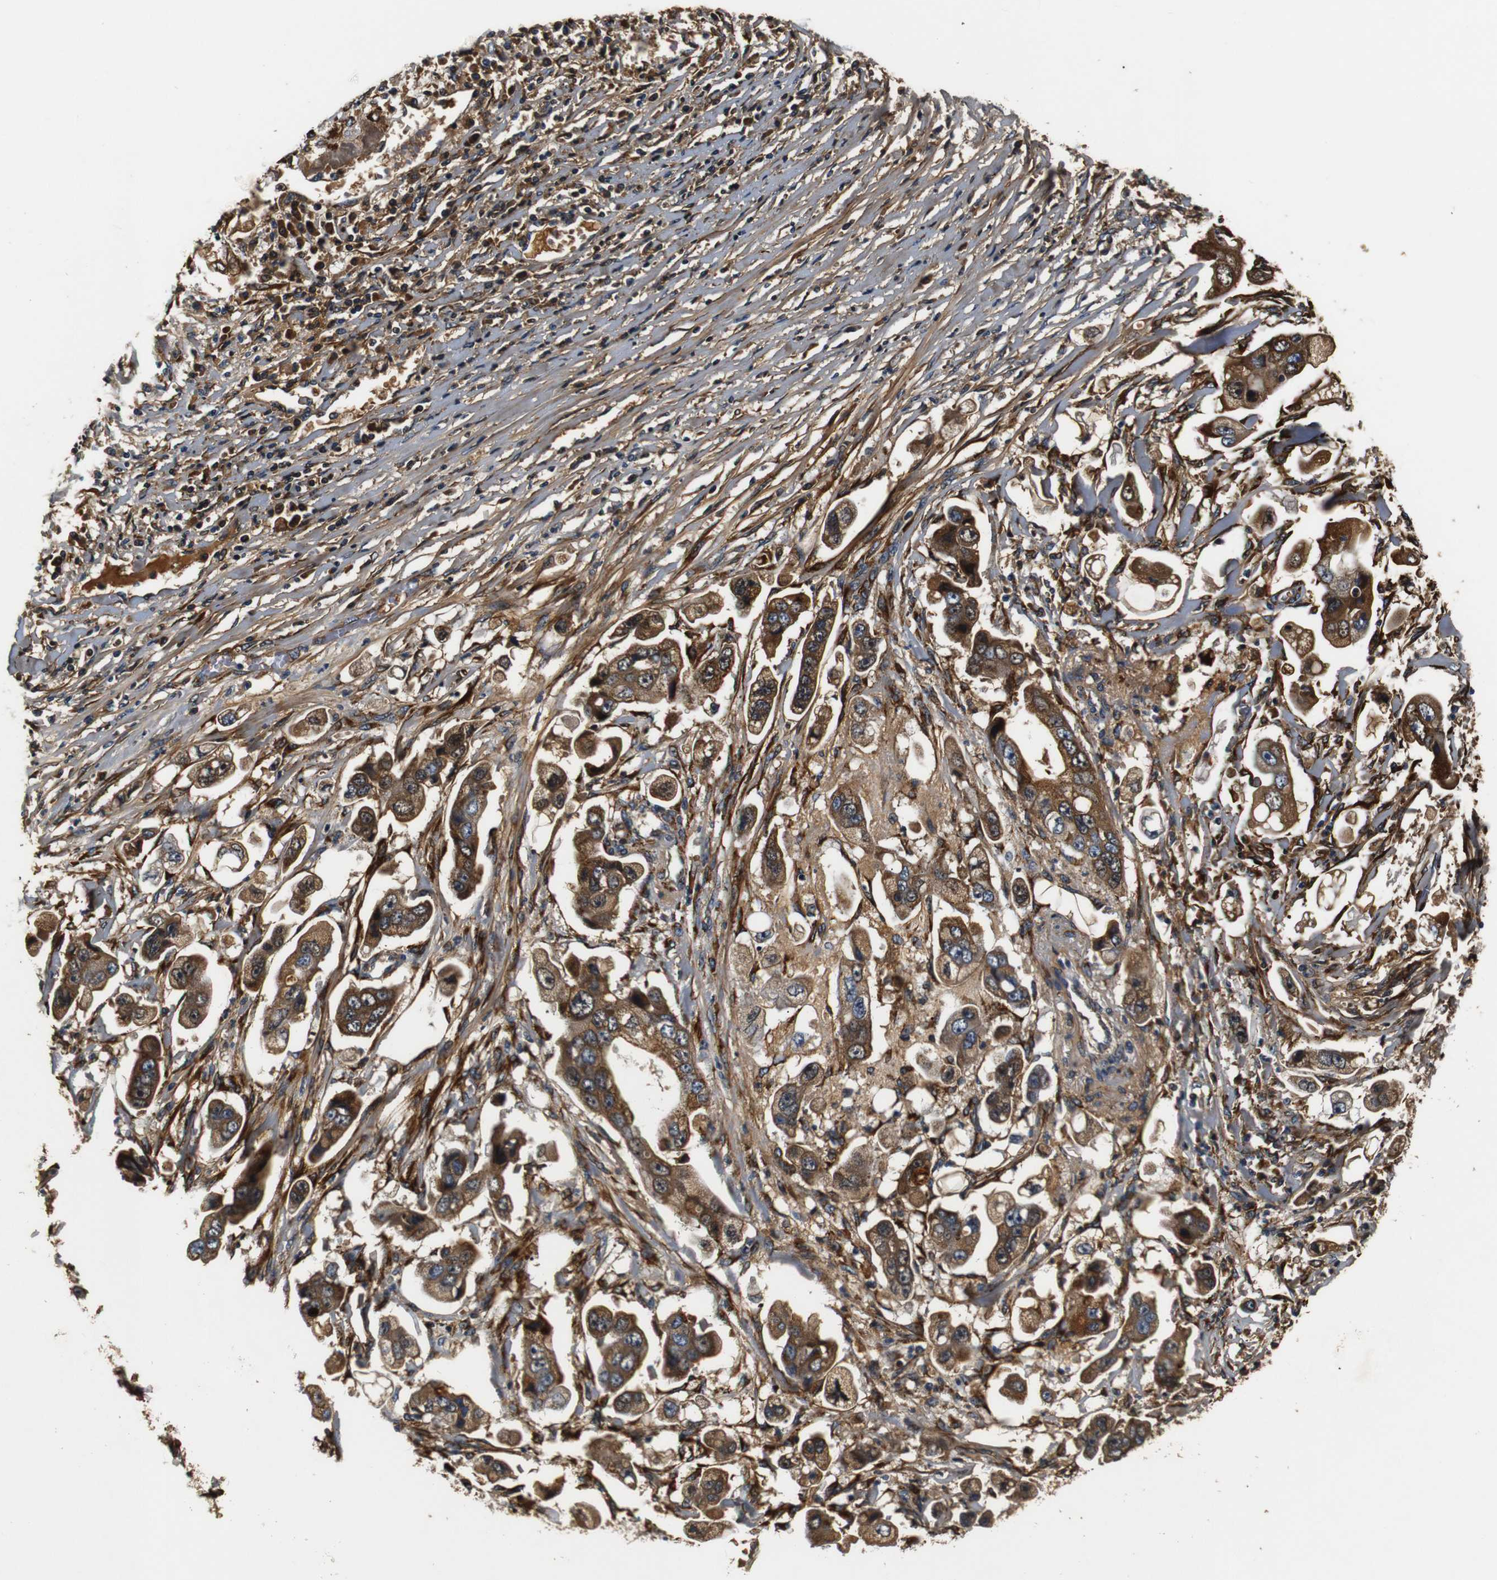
{"staining": {"intensity": "strong", "quantity": ">75%", "location": "cytoplasmic/membranous"}, "tissue": "stomach cancer", "cell_type": "Tumor cells", "image_type": "cancer", "snomed": [{"axis": "morphology", "description": "Adenocarcinoma, NOS"}, {"axis": "topography", "description": "Stomach"}], "caption": "Immunohistochemical staining of stomach cancer demonstrates strong cytoplasmic/membranous protein staining in approximately >75% of tumor cells.", "gene": "COL1A1", "patient": {"sex": "male", "age": 62}}